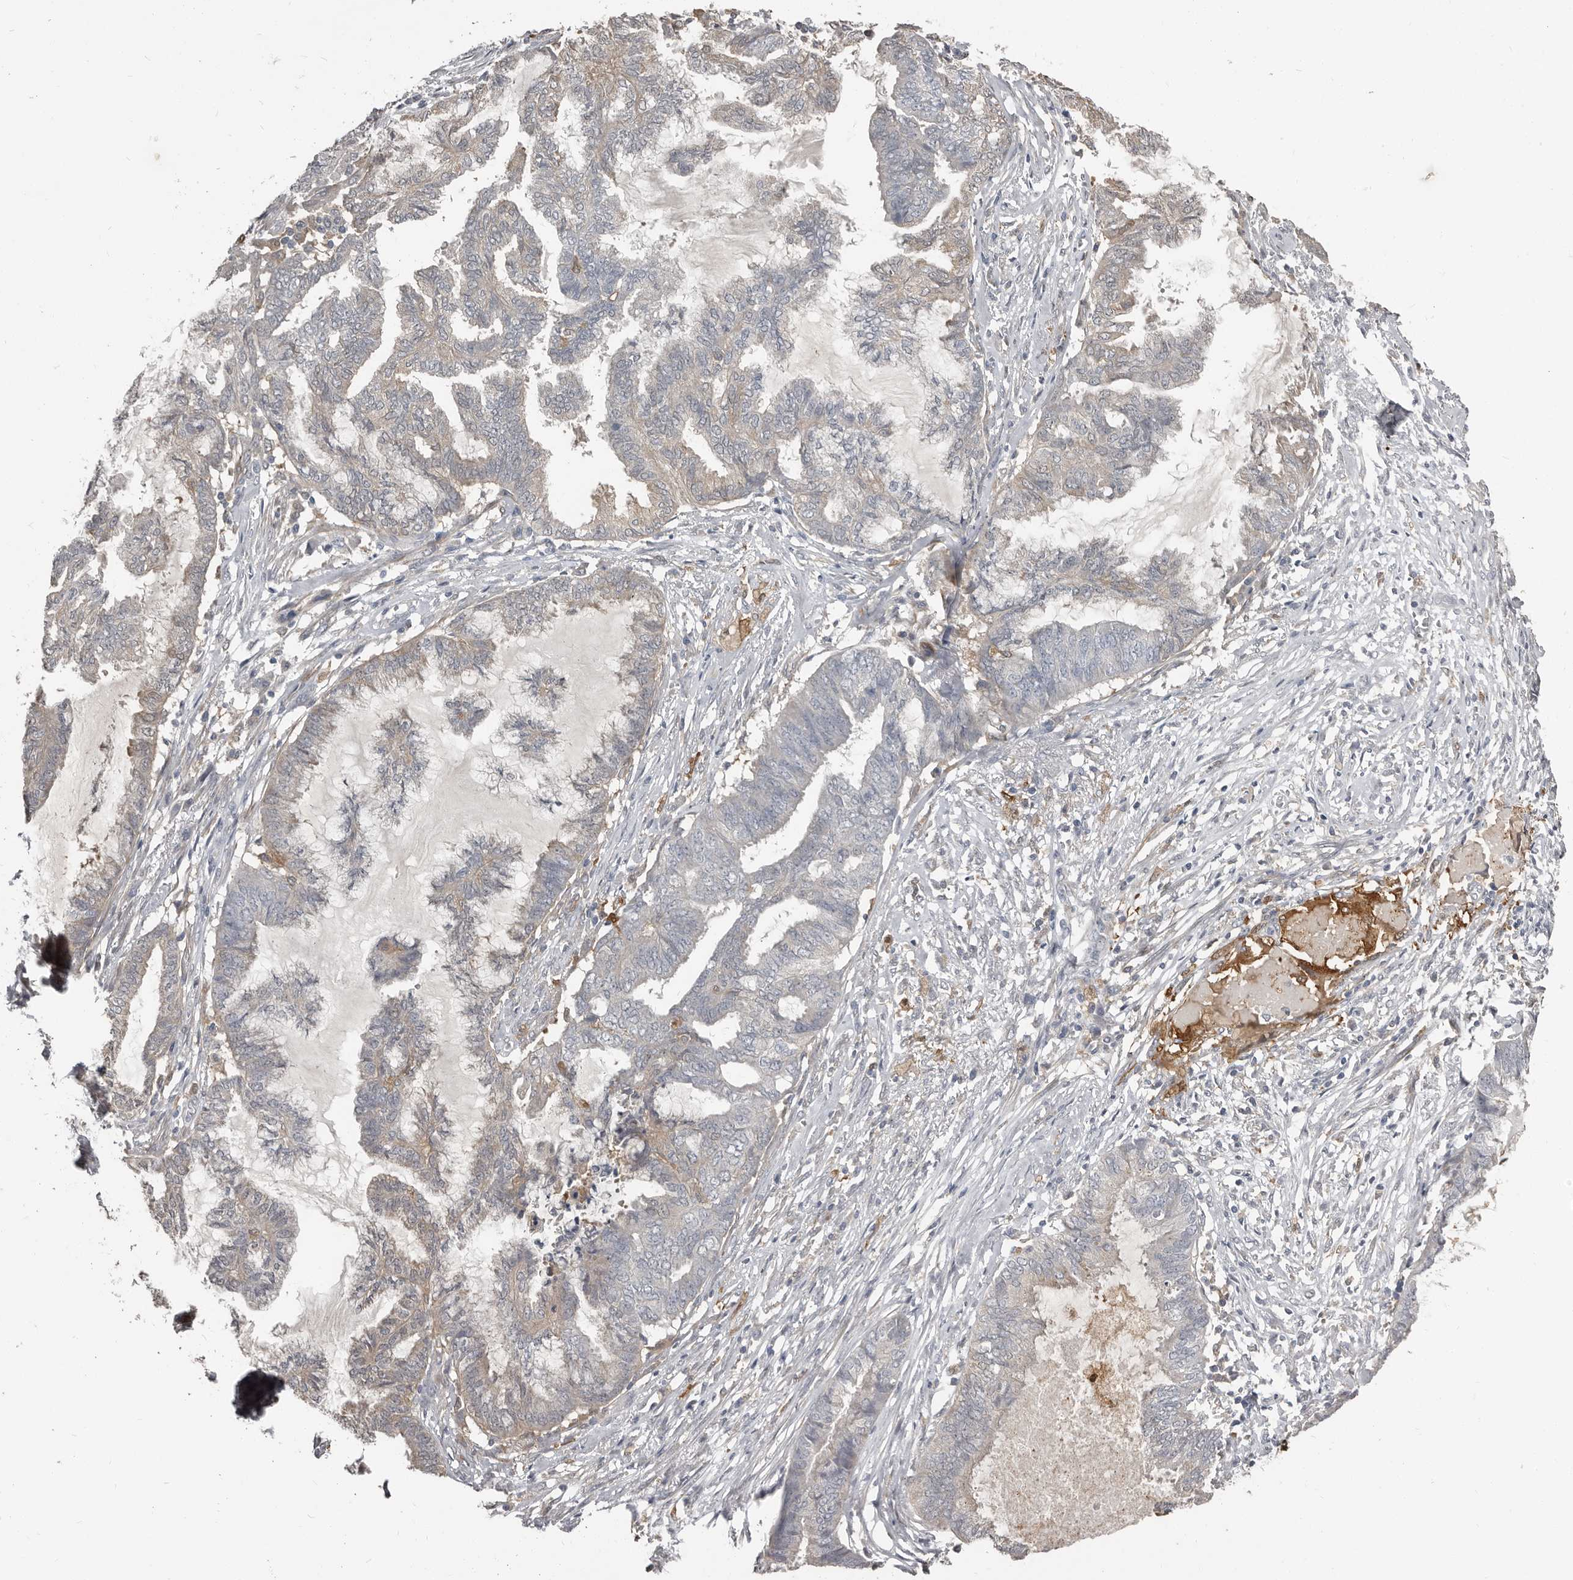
{"staining": {"intensity": "weak", "quantity": "<25%", "location": "cytoplasmic/membranous"}, "tissue": "endometrial cancer", "cell_type": "Tumor cells", "image_type": "cancer", "snomed": [{"axis": "morphology", "description": "Adenocarcinoma, NOS"}, {"axis": "topography", "description": "Endometrium"}], "caption": "DAB immunohistochemical staining of adenocarcinoma (endometrial) shows no significant positivity in tumor cells. (IHC, brightfield microscopy, high magnification).", "gene": "KCNJ8", "patient": {"sex": "female", "age": 86}}